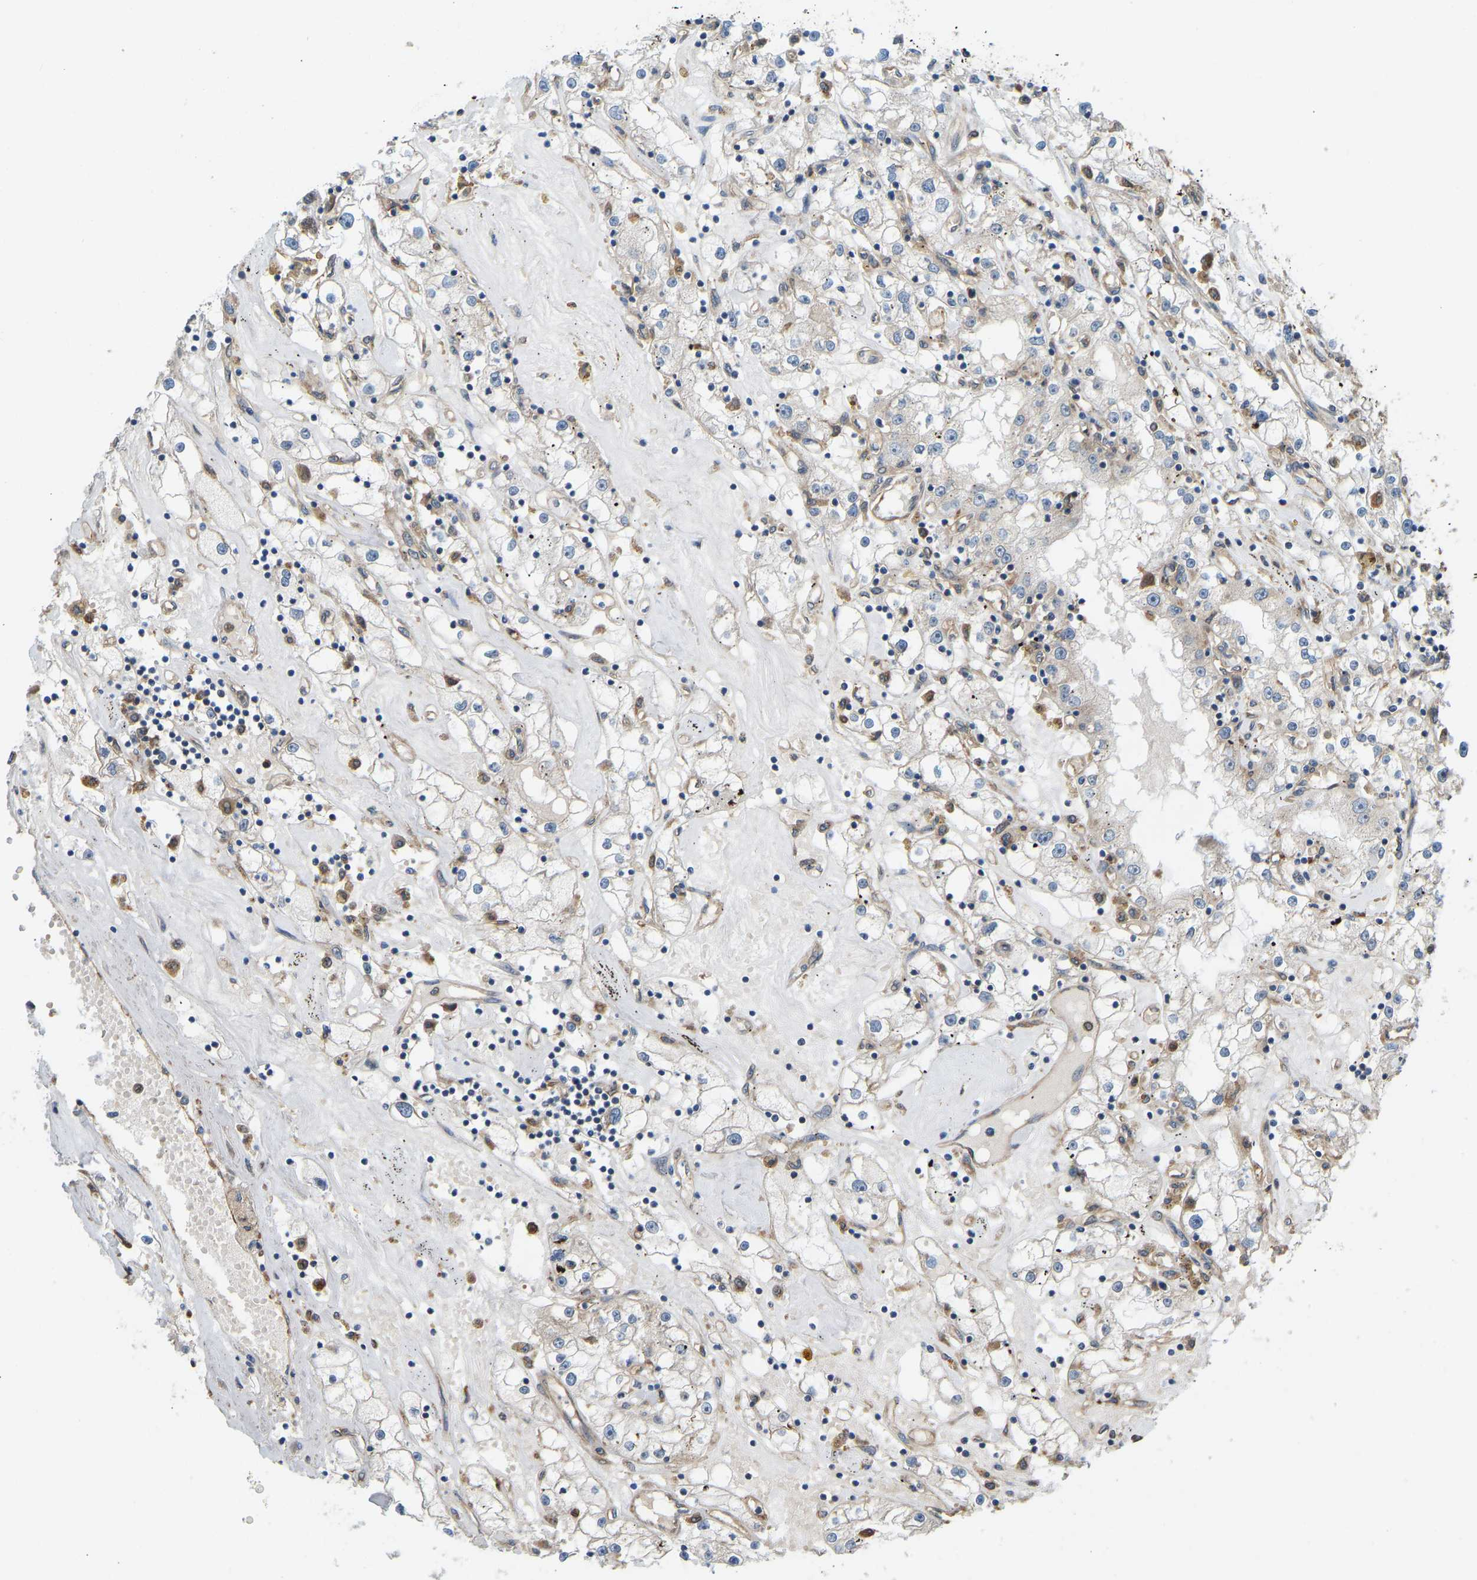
{"staining": {"intensity": "weak", "quantity": "<25%", "location": "cytoplasmic/membranous"}, "tissue": "renal cancer", "cell_type": "Tumor cells", "image_type": "cancer", "snomed": [{"axis": "morphology", "description": "Adenocarcinoma, NOS"}, {"axis": "topography", "description": "Kidney"}], "caption": "High magnification brightfield microscopy of renal cancer (adenocarcinoma) stained with DAB (3,3'-diaminobenzidine) (brown) and counterstained with hematoxylin (blue): tumor cells show no significant staining.", "gene": "OS9", "patient": {"sex": "male", "age": 56}}